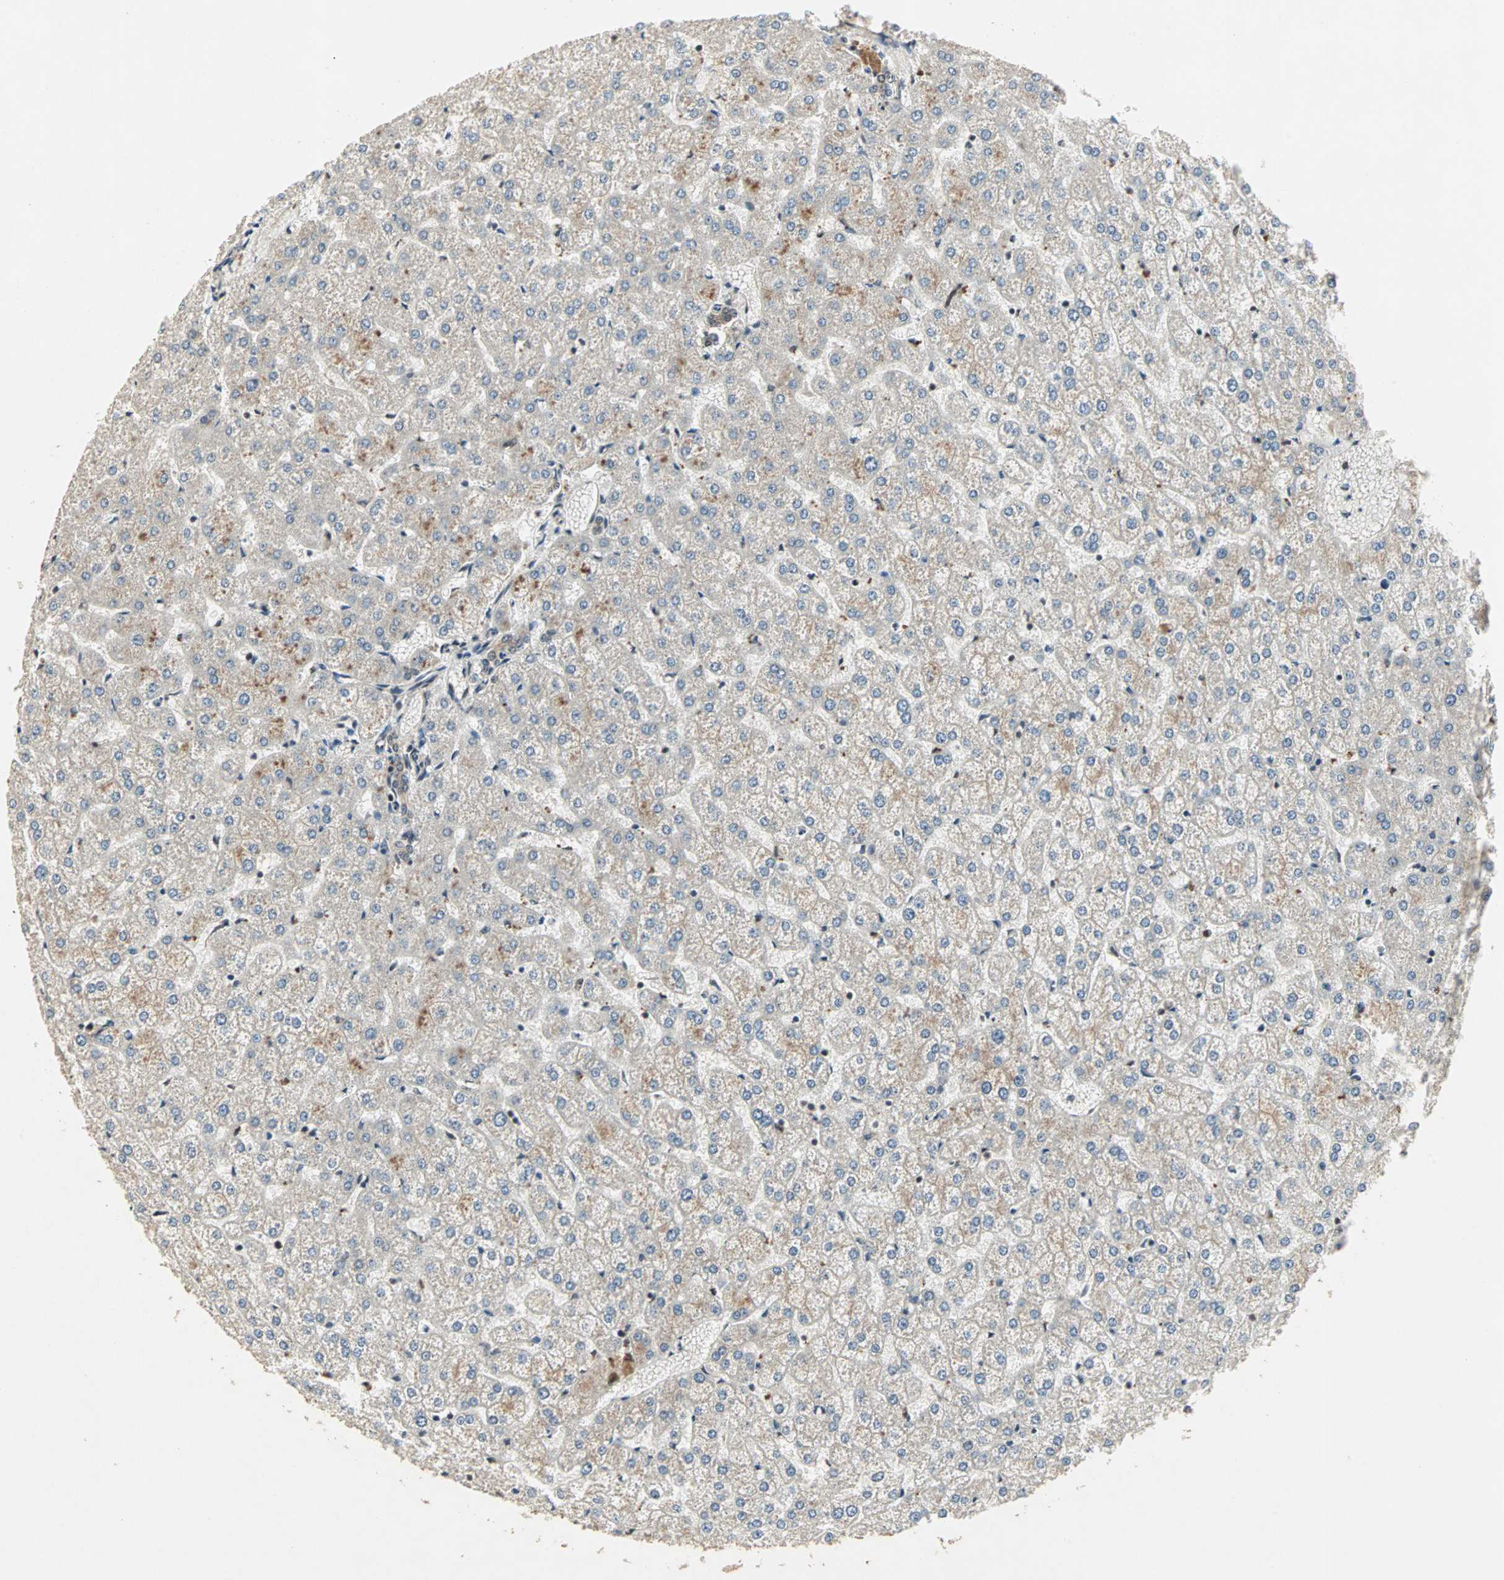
{"staining": {"intensity": "moderate", "quantity": ">75%", "location": "cytoplasmic/membranous"}, "tissue": "liver", "cell_type": "Cholangiocytes", "image_type": "normal", "snomed": [{"axis": "morphology", "description": "Normal tissue, NOS"}, {"axis": "topography", "description": "Liver"}], "caption": "Liver was stained to show a protein in brown. There is medium levels of moderate cytoplasmic/membranous expression in approximately >75% of cholangiocytes. (brown staining indicates protein expression, while blue staining denotes nuclei).", "gene": "CSNK2B", "patient": {"sex": "female", "age": 32}}